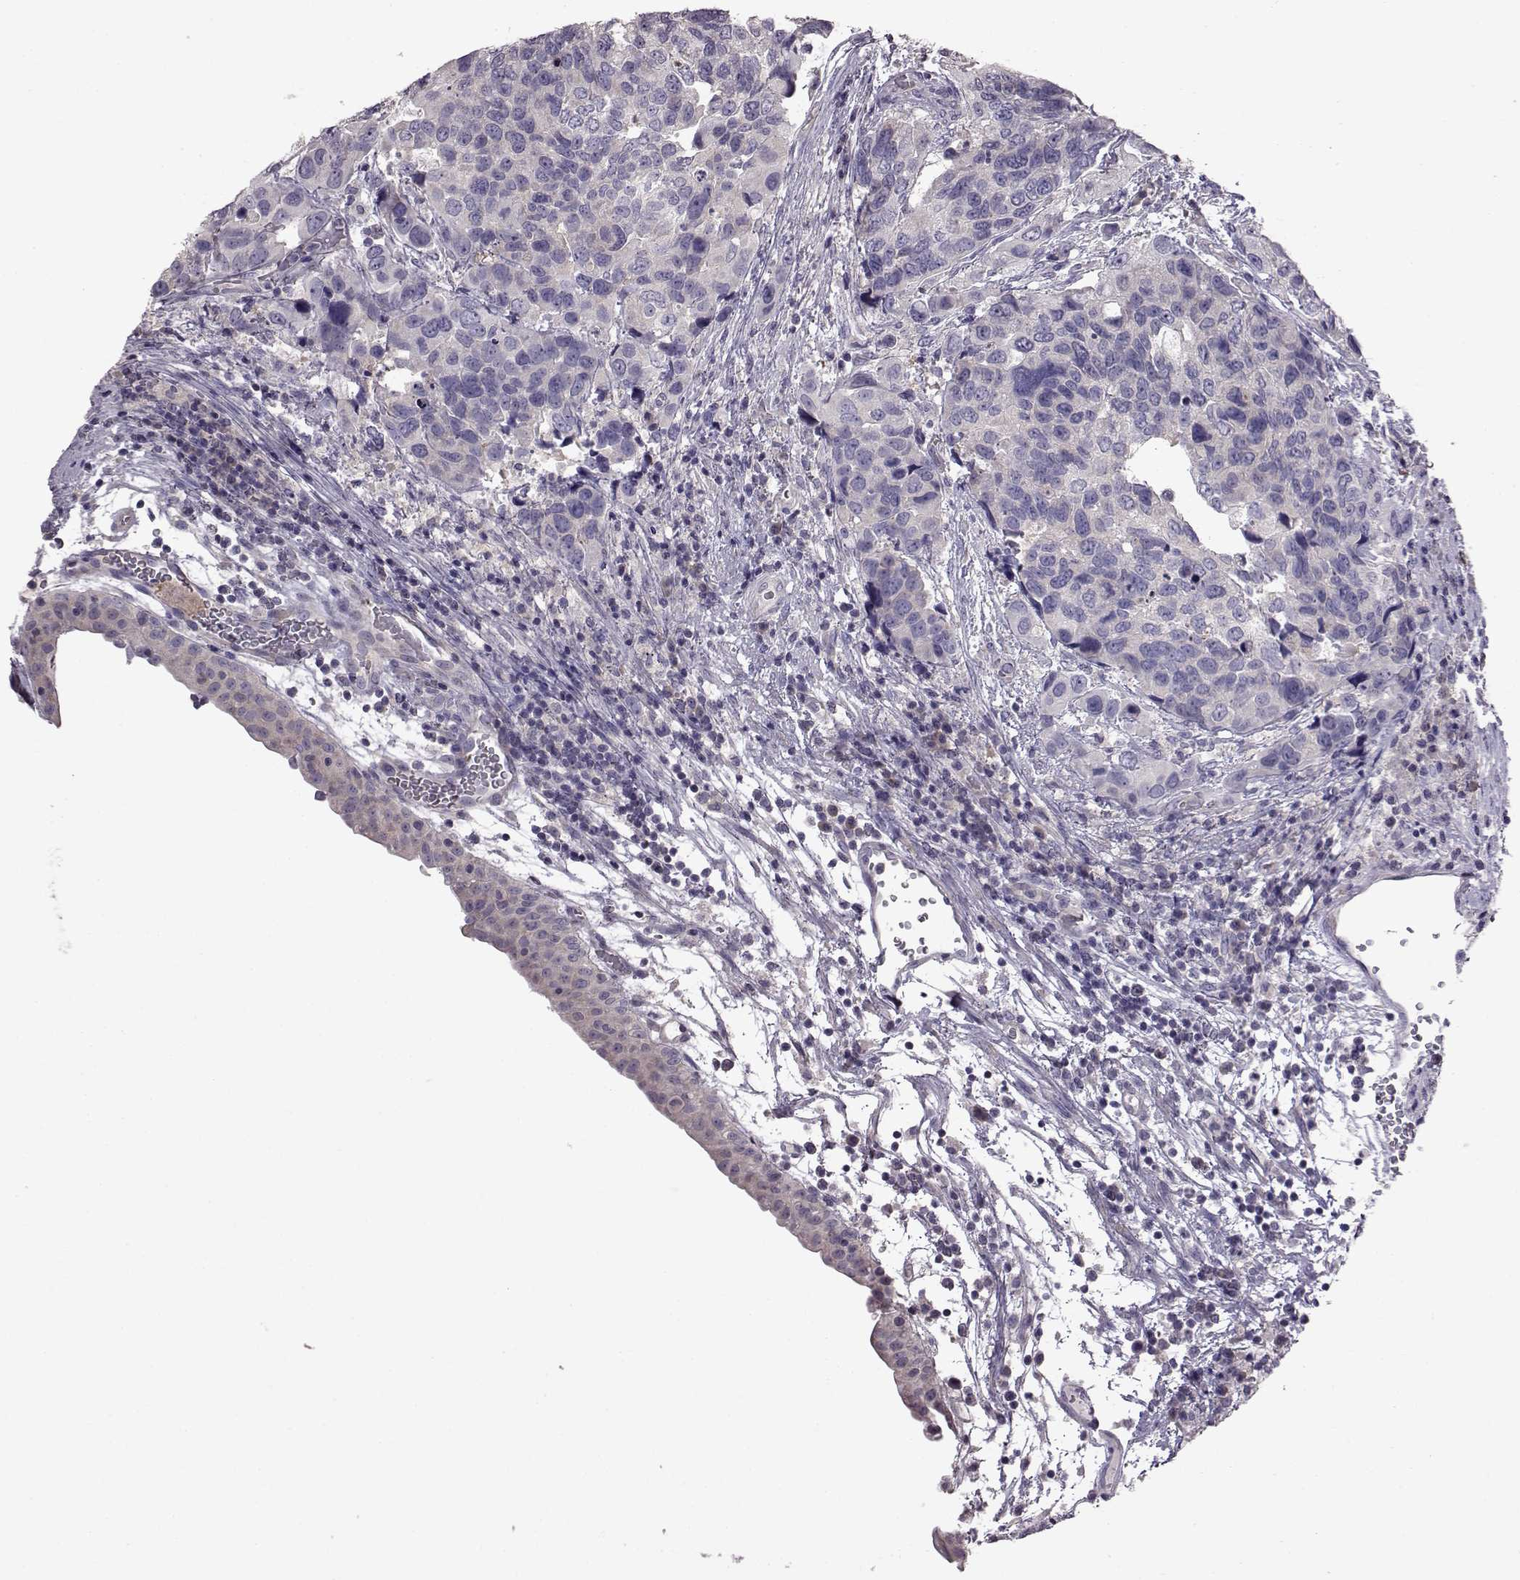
{"staining": {"intensity": "negative", "quantity": "none", "location": "none"}, "tissue": "urothelial cancer", "cell_type": "Tumor cells", "image_type": "cancer", "snomed": [{"axis": "morphology", "description": "Urothelial carcinoma, High grade"}, {"axis": "topography", "description": "Urinary bladder"}], "caption": "The photomicrograph exhibits no significant positivity in tumor cells of urothelial cancer.", "gene": "ADGRG2", "patient": {"sex": "male", "age": 60}}